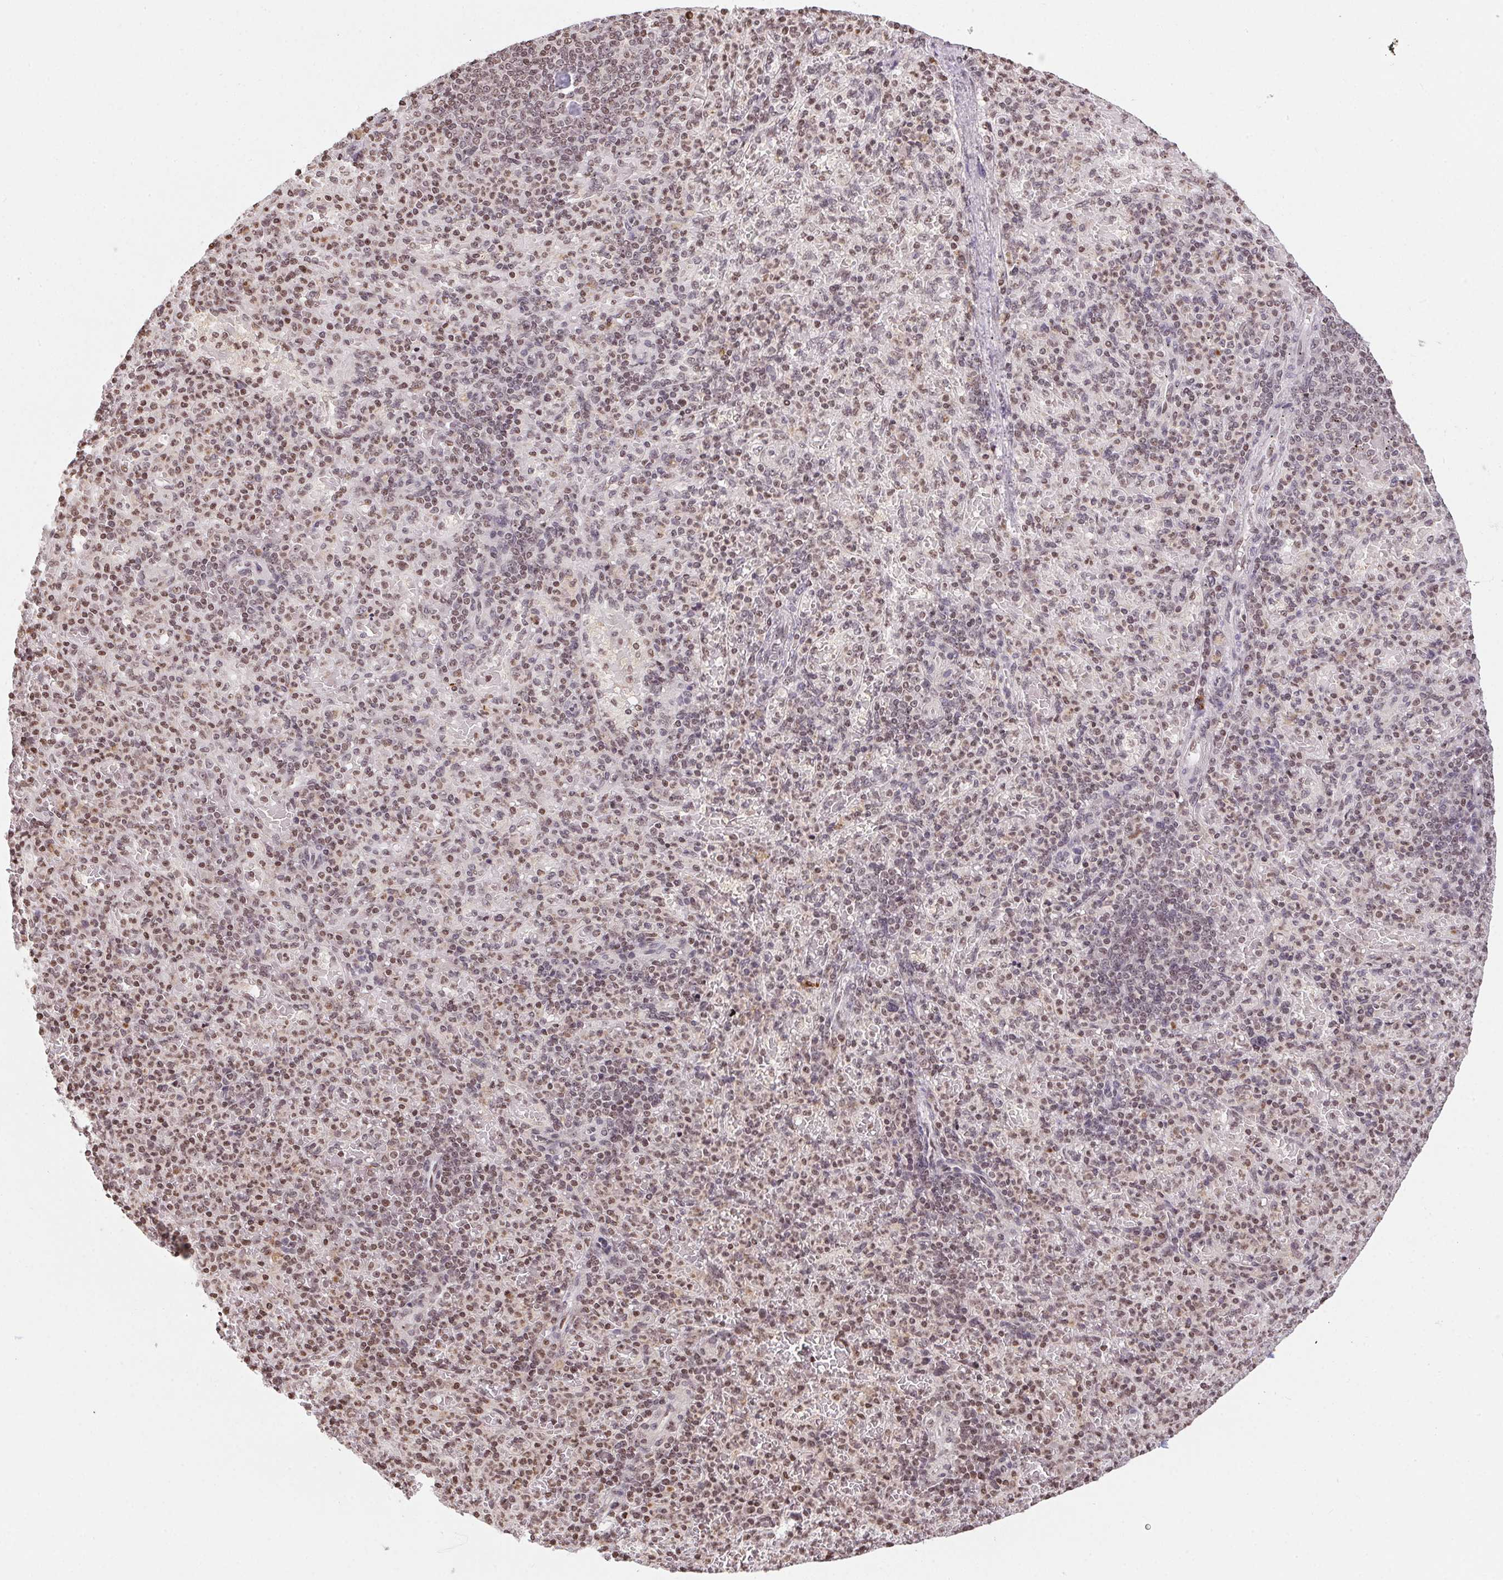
{"staining": {"intensity": "weak", "quantity": "25%-75%", "location": "nuclear"}, "tissue": "spleen", "cell_type": "Cells in red pulp", "image_type": "normal", "snomed": [{"axis": "morphology", "description": "Normal tissue, NOS"}, {"axis": "topography", "description": "Spleen"}], "caption": "Immunohistochemical staining of benign human spleen displays 25%-75% levels of weak nuclear protein positivity in about 25%-75% of cells in red pulp.", "gene": "RNF181", "patient": {"sex": "female", "age": 74}}